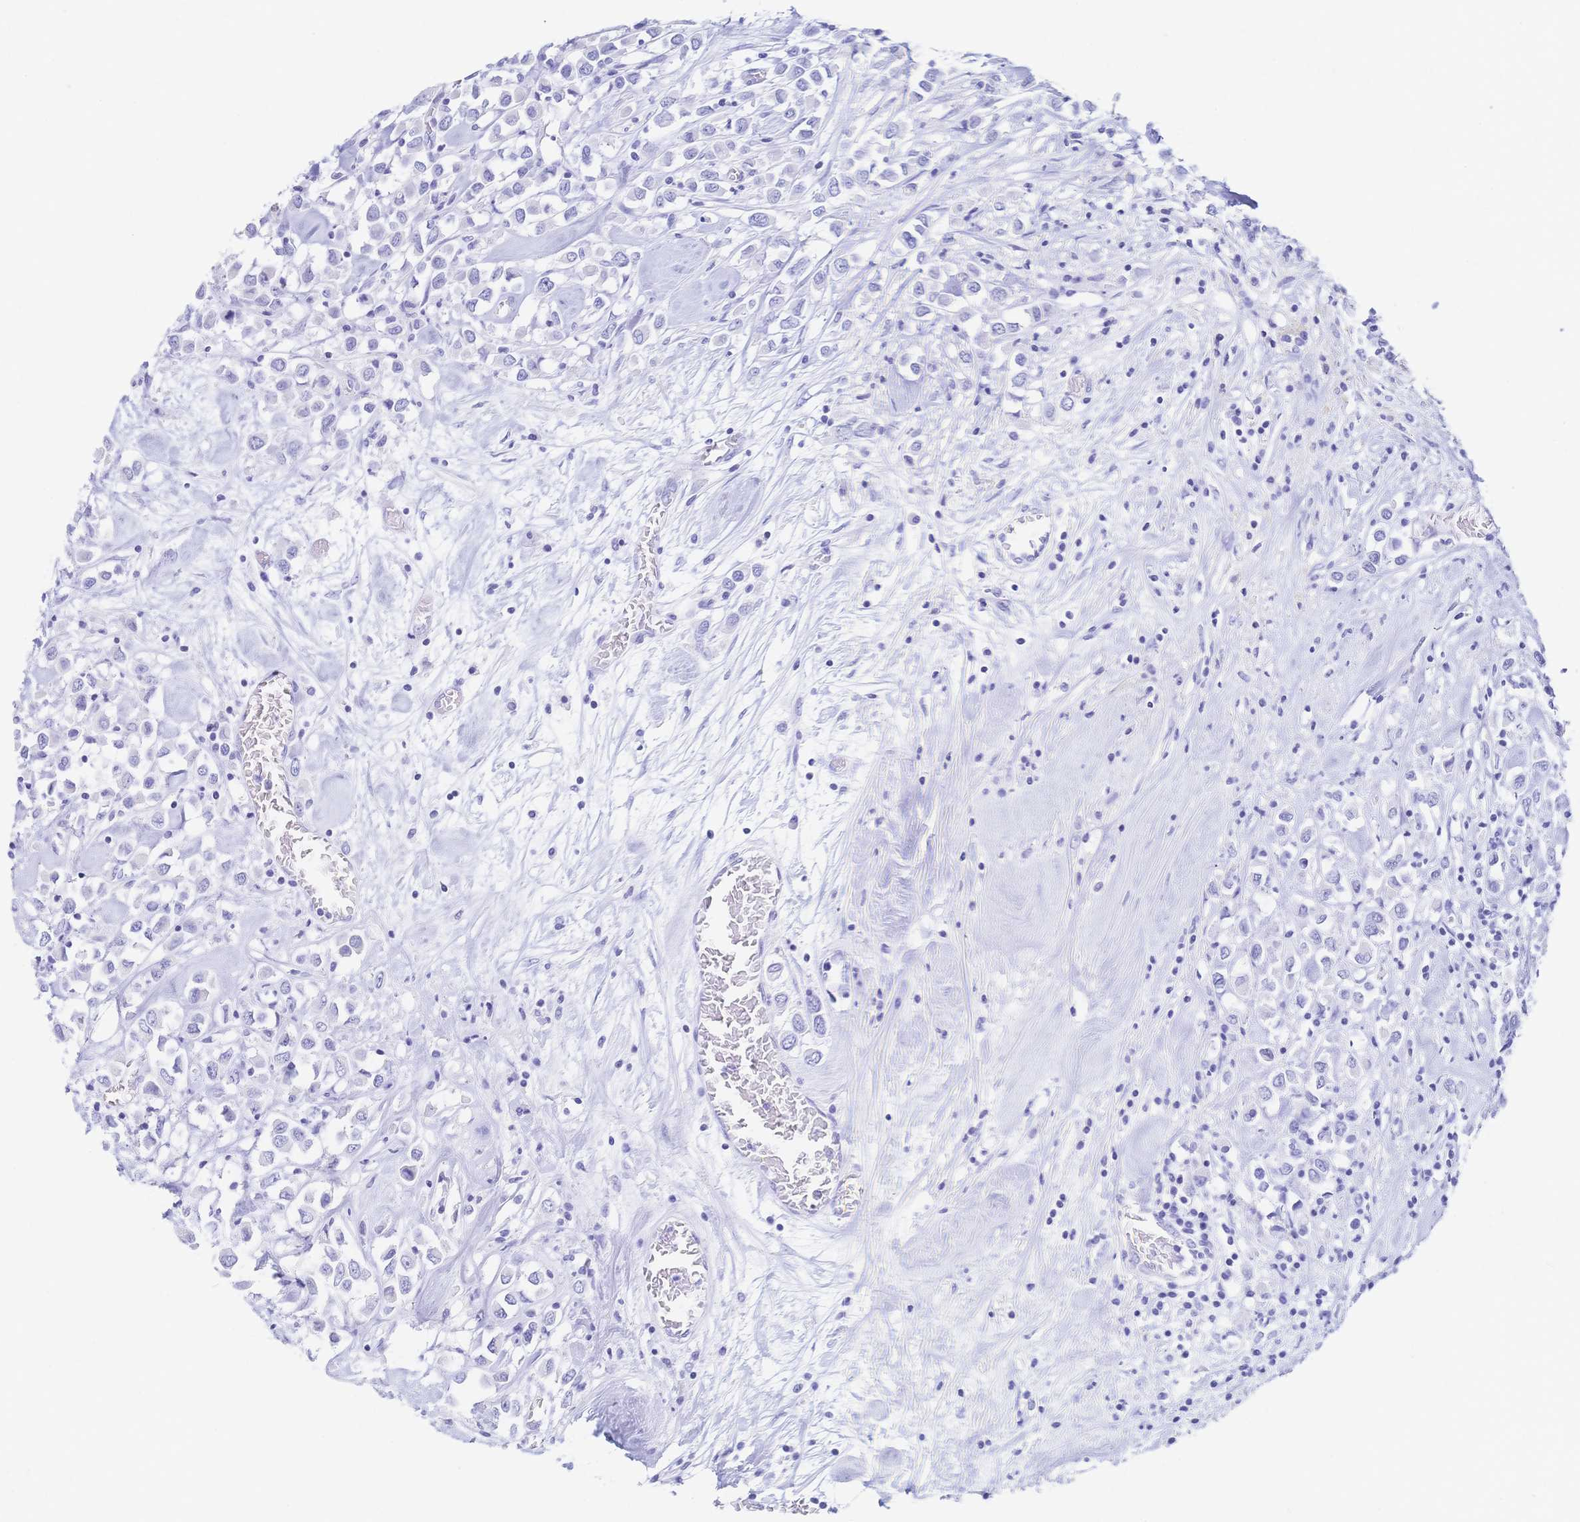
{"staining": {"intensity": "negative", "quantity": "none", "location": "none"}, "tissue": "breast cancer", "cell_type": "Tumor cells", "image_type": "cancer", "snomed": [{"axis": "morphology", "description": "Duct carcinoma"}, {"axis": "topography", "description": "Breast"}], "caption": "This is an IHC photomicrograph of human breast intraductal carcinoma. There is no positivity in tumor cells.", "gene": "MEP1B", "patient": {"sex": "female", "age": 61}}